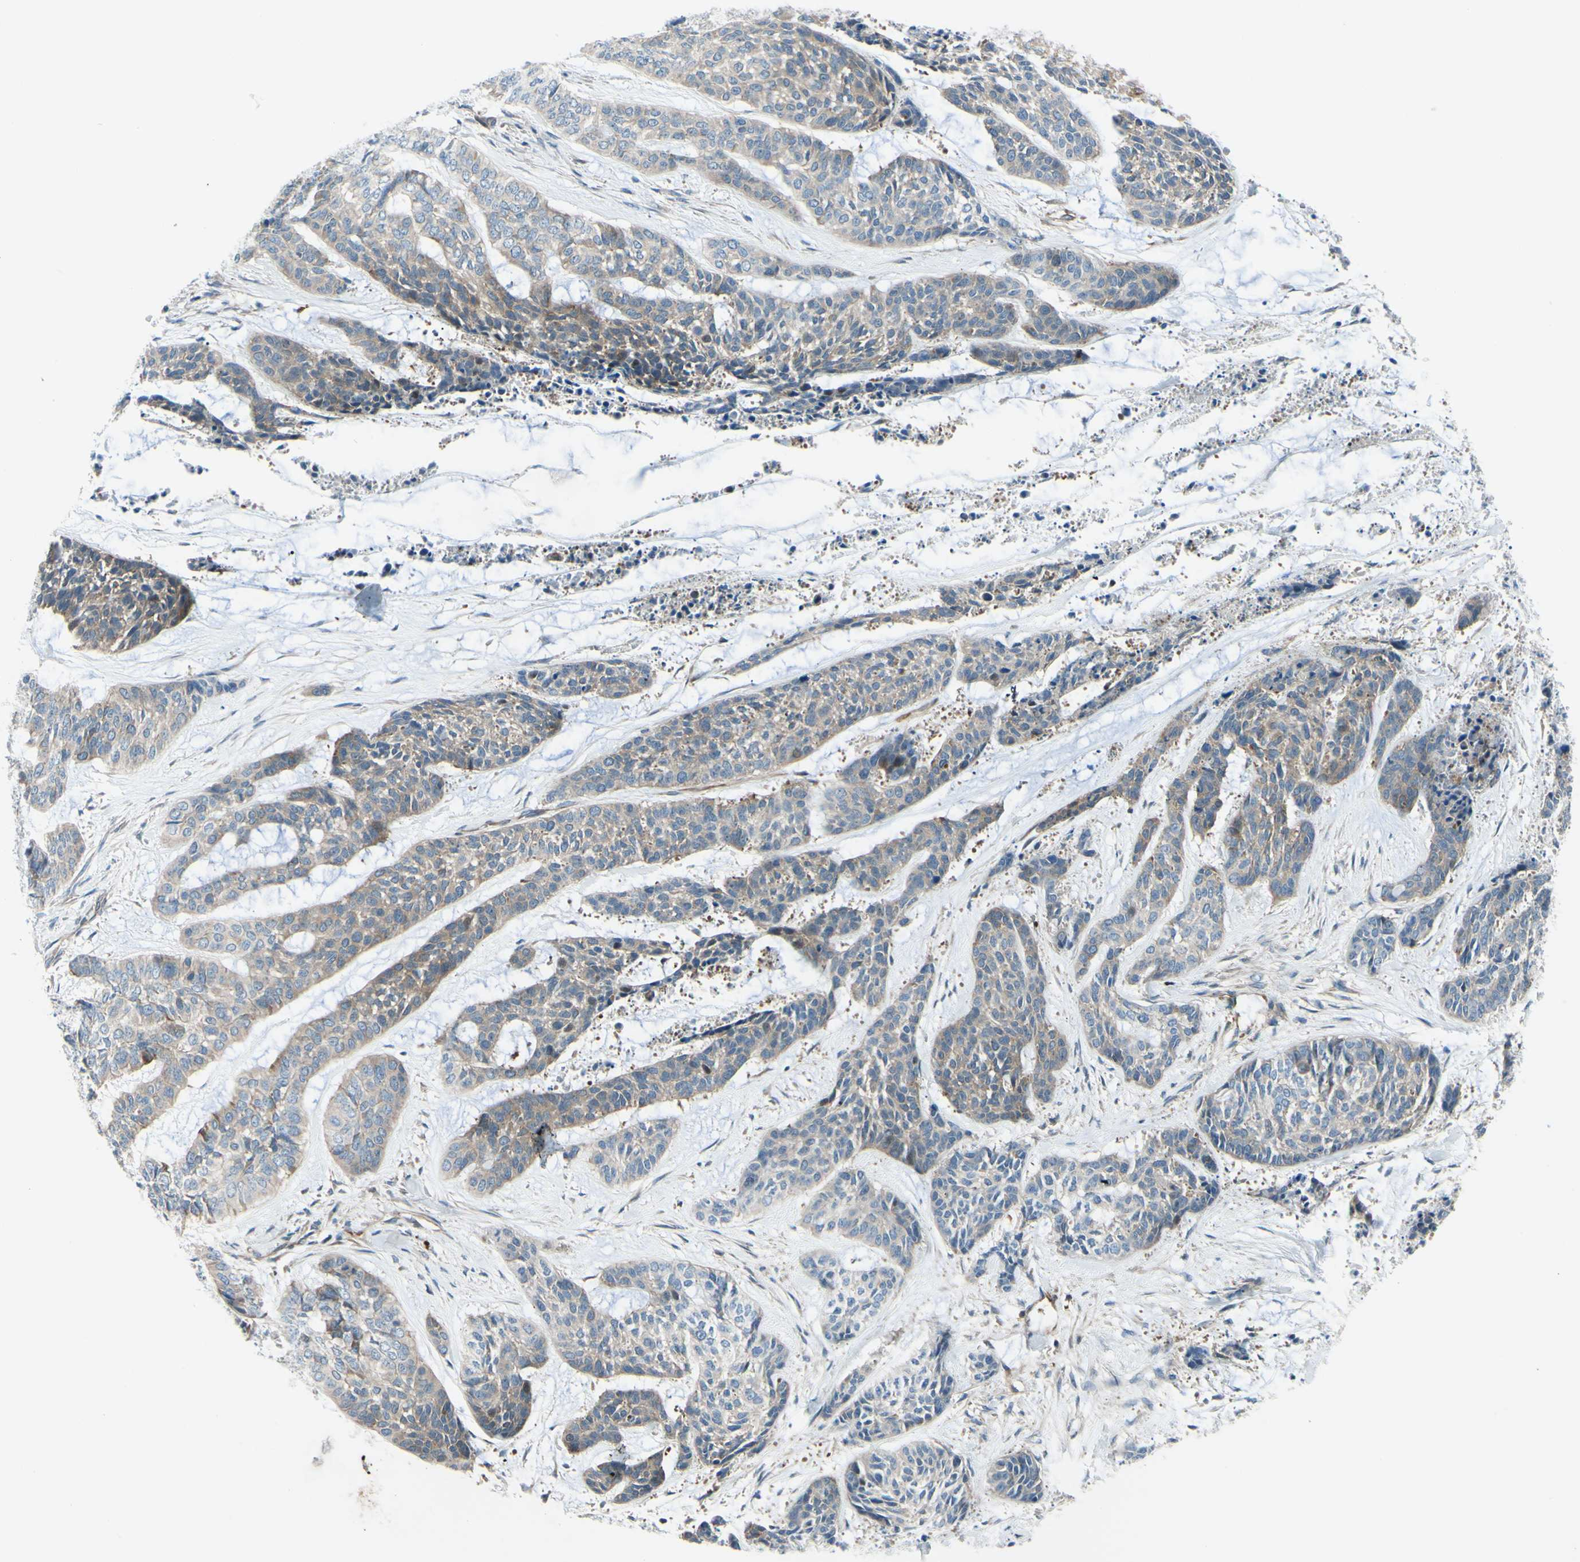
{"staining": {"intensity": "weak", "quantity": "25%-75%", "location": "cytoplasmic/membranous"}, "tissue": "skin cancer", "cell_type": "Tumor cells", "image_type": "cancer", "snomed": [{"axis": "morphology", "description": "Basal cell carcinoma"}, {"axis": "topography", "description": "Skin"}], "caption": "Skin cancer tissue demonstrates weak cytoplasmic/membranous positivity in about 25%-75% of tumor cells (DAB (3,3'-diaminobenzidine) IHC, brown staining for protein, blue staining for nuclei).", "gene": "PAK2", "patient": {"sex": "female", "age": 64}}